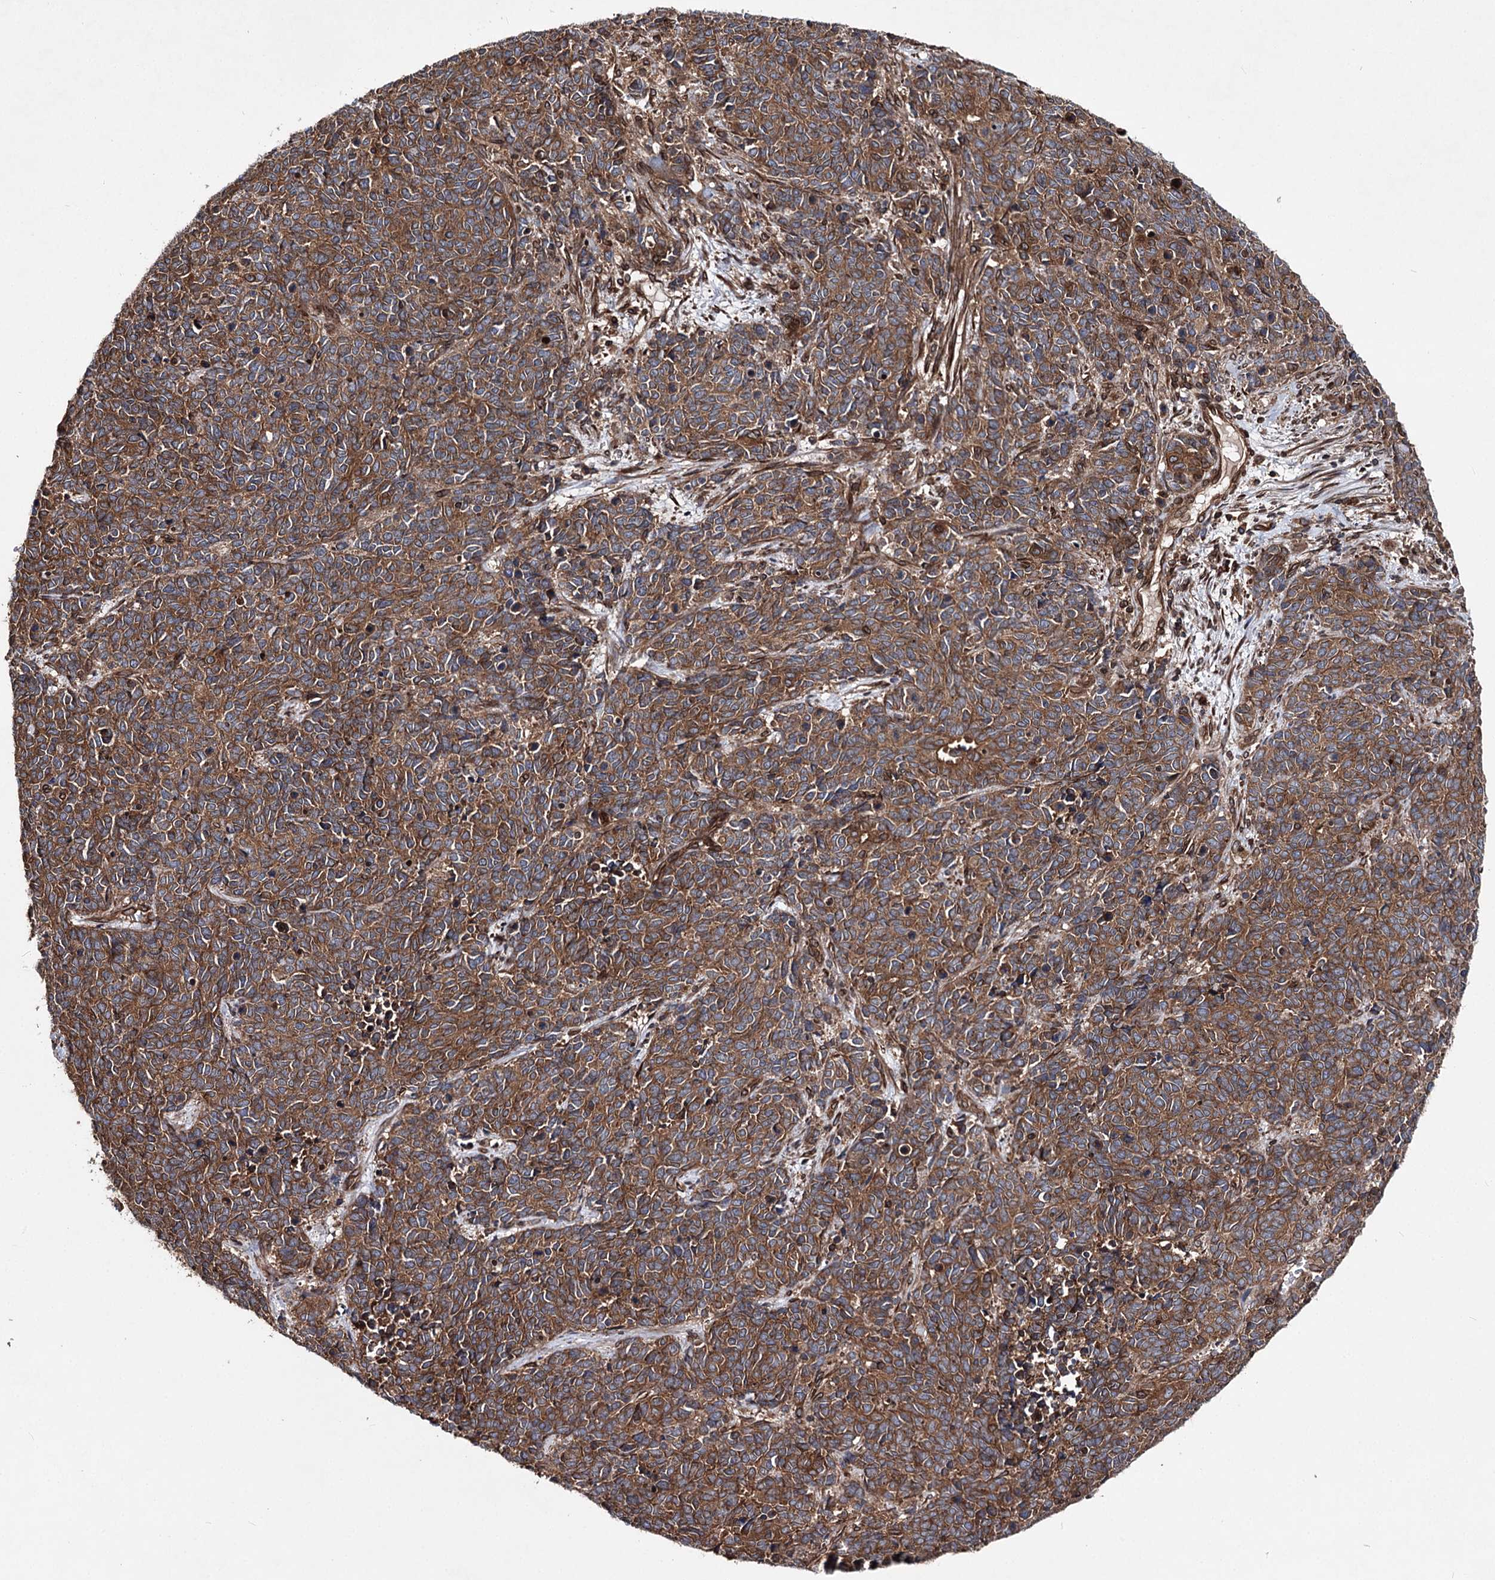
{"staining": {"intensity": "moderate", "quantity": ">75%", "location": "cytoplasmic/membranous"}, "tissue": "cervical cancer", "cell_type": "Tumor cells", "image_type": "cancer", "snomed": [{"axis": "morphology", "description": "Squamous cell carcinoma, NOS"}, {"axis": "topography", "description": "Cervix"}], "caption": "A brown stain labels moderate cytoplasmic/membranous expression of a protein in human cervical cancer tumor cells.", "gene": "FGFR1OP2", "patient": {"sex": "female", "age": 60}}